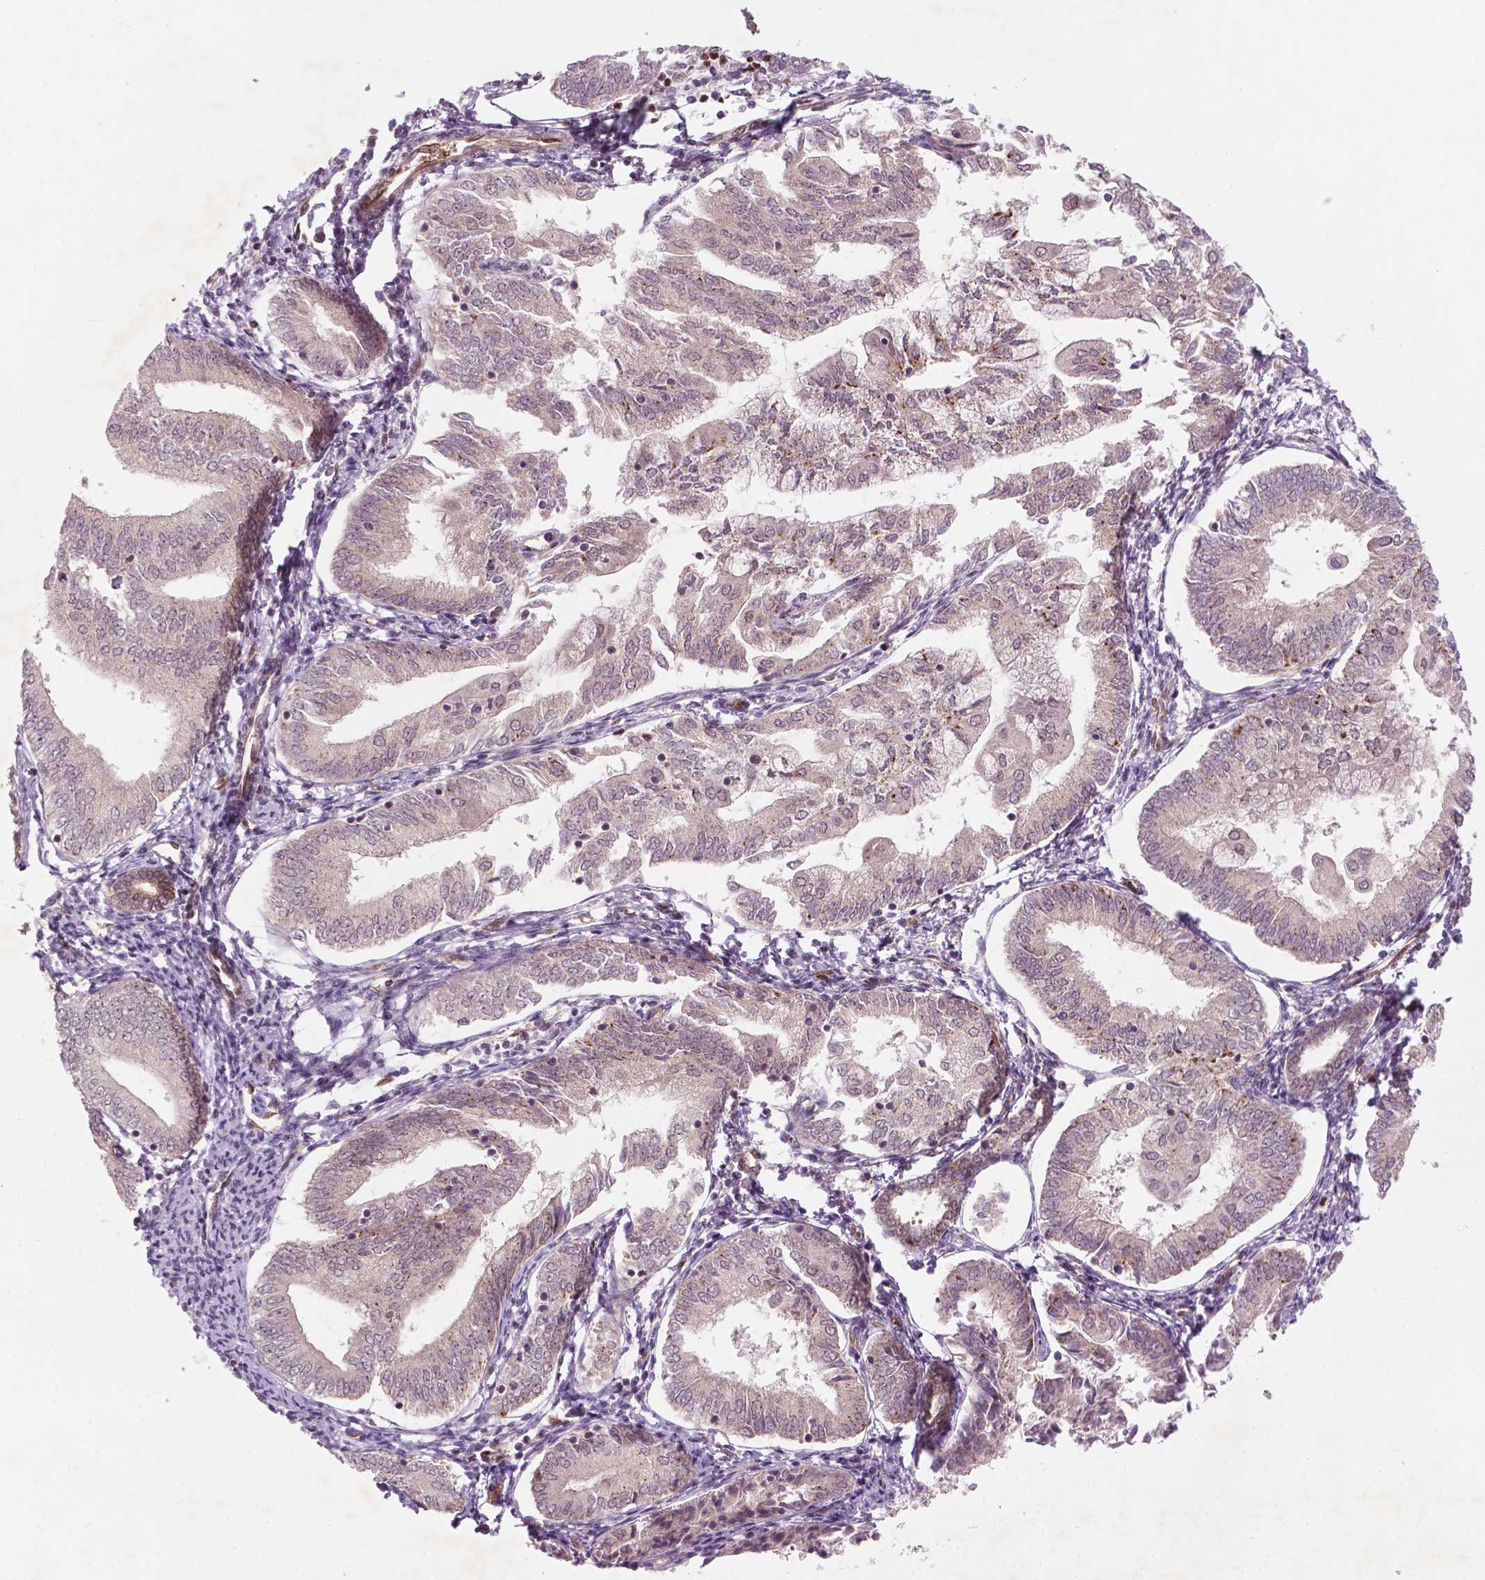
{"staining": {"intensity": "negative", "quantity": "none", "location": "none"}, "tissue": "endometrial cancer", "cell_type": "Tumor cells", "image_type": "cancer", "snomed": [{"axis": "morphology", "description": "Adenocarcinoma, NOS"}, {"axis": "topography", "description": "Endometrium"}], "caption": "An immunohistochemistry (IHC) histopathology image of adenocarcinoma (endometrial) is shown. There is no staining in tumor cells of adenocarcinoma (endometrial).", "gene": "NFAT5", "patient": {"sex": "female", "age": 55}}